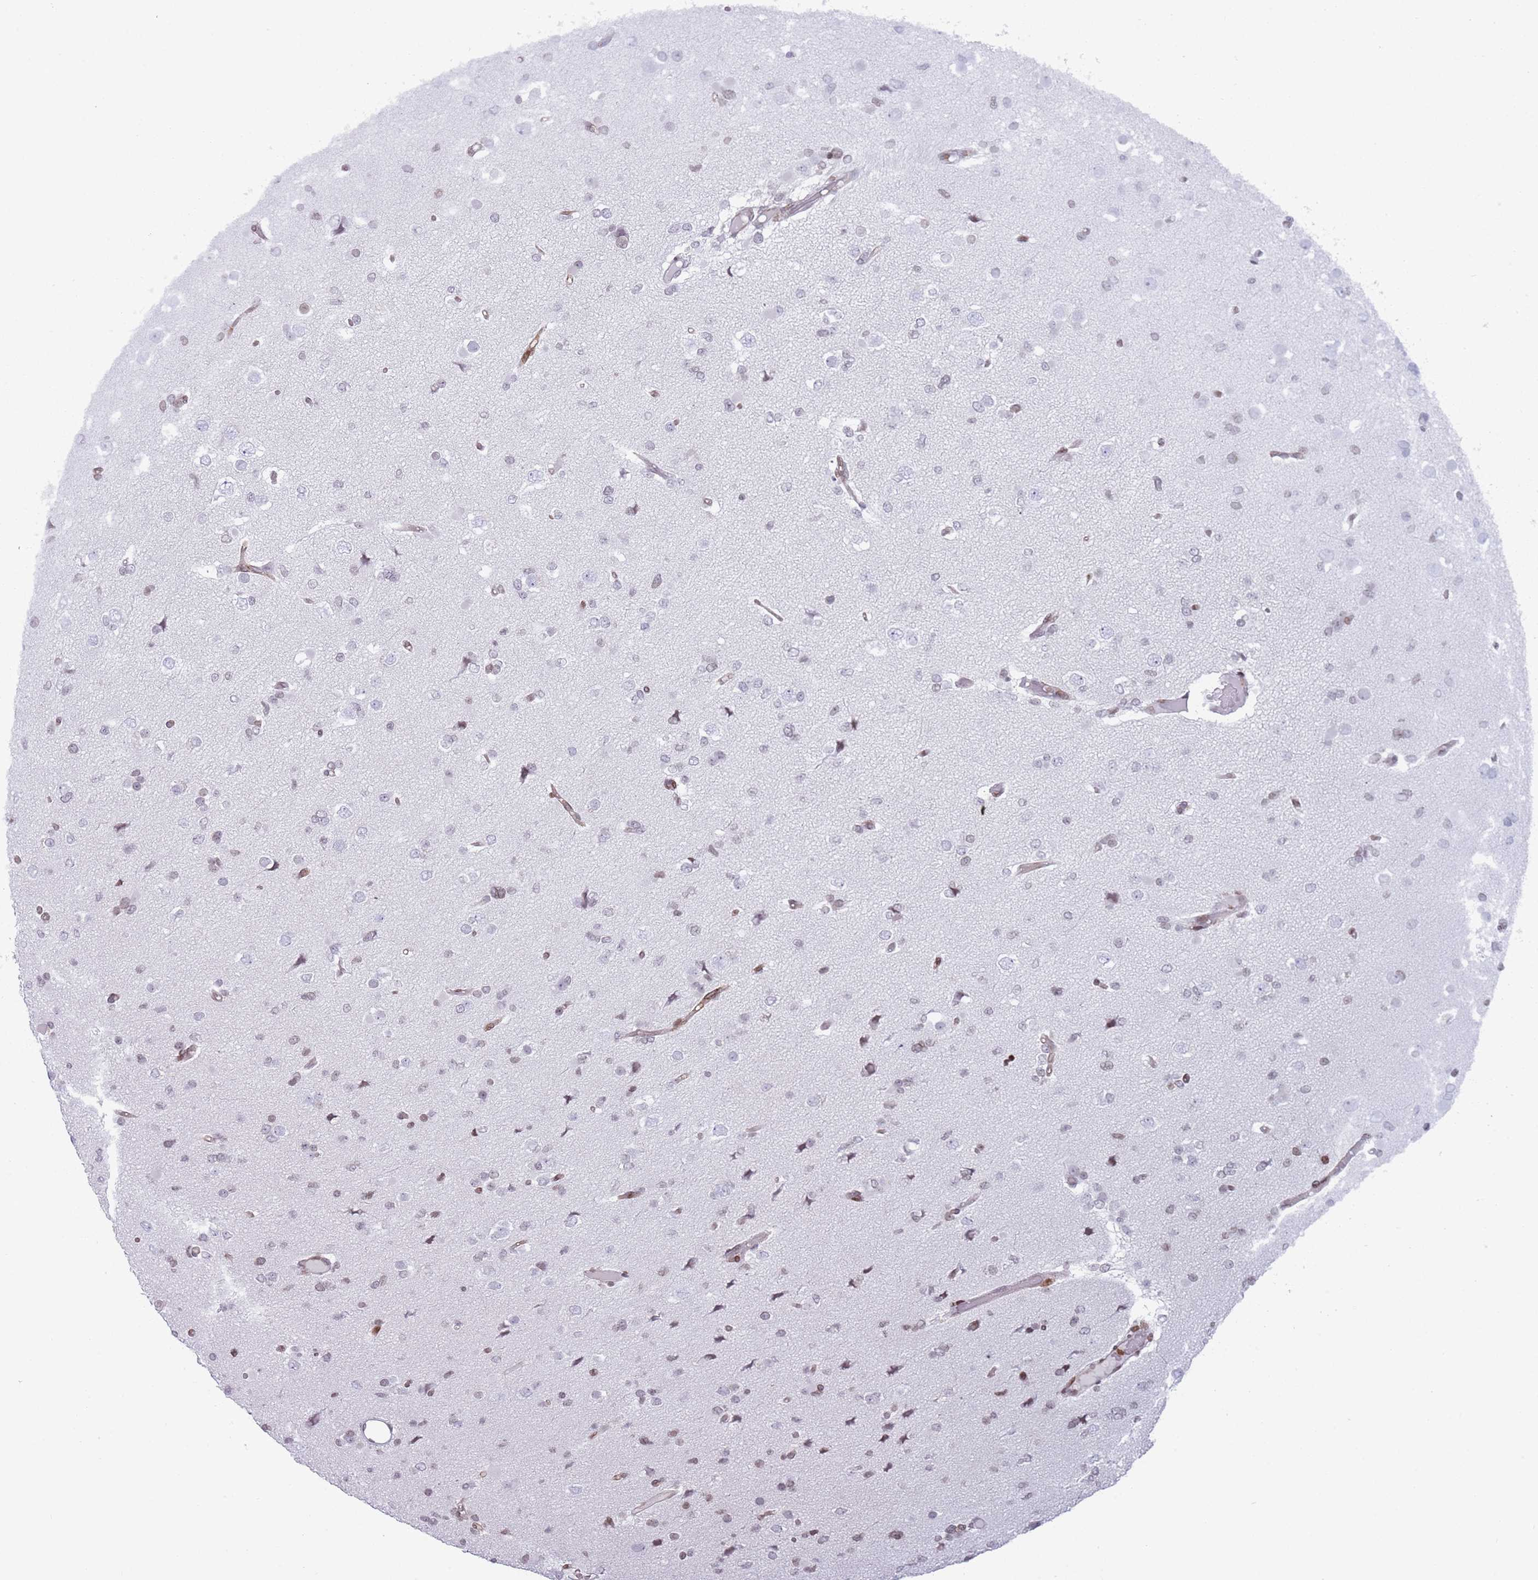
{"staining": {"intensity": "moderate", "quantity": "<25%", "location": "nuclear"}, "tissue": "glioma", "cell_type": "Tumor cells", "image_type": "cancer", "snomed": [{"axis": "morphology", "description": "Glioma, malignant, Low grade"}, {"axis": "topography", "description": "Brain"}], "caption": "A photomicrograph of glioma stained for a protein displays moderate nuclear brown staining in tumor cells. (DAB (3,3'-diaminobenzidine) IHC, brown staining for protein, blue staining for nuclei).", "gene": "HDAC8", "patient": {"sex": "female", "age": 22}}